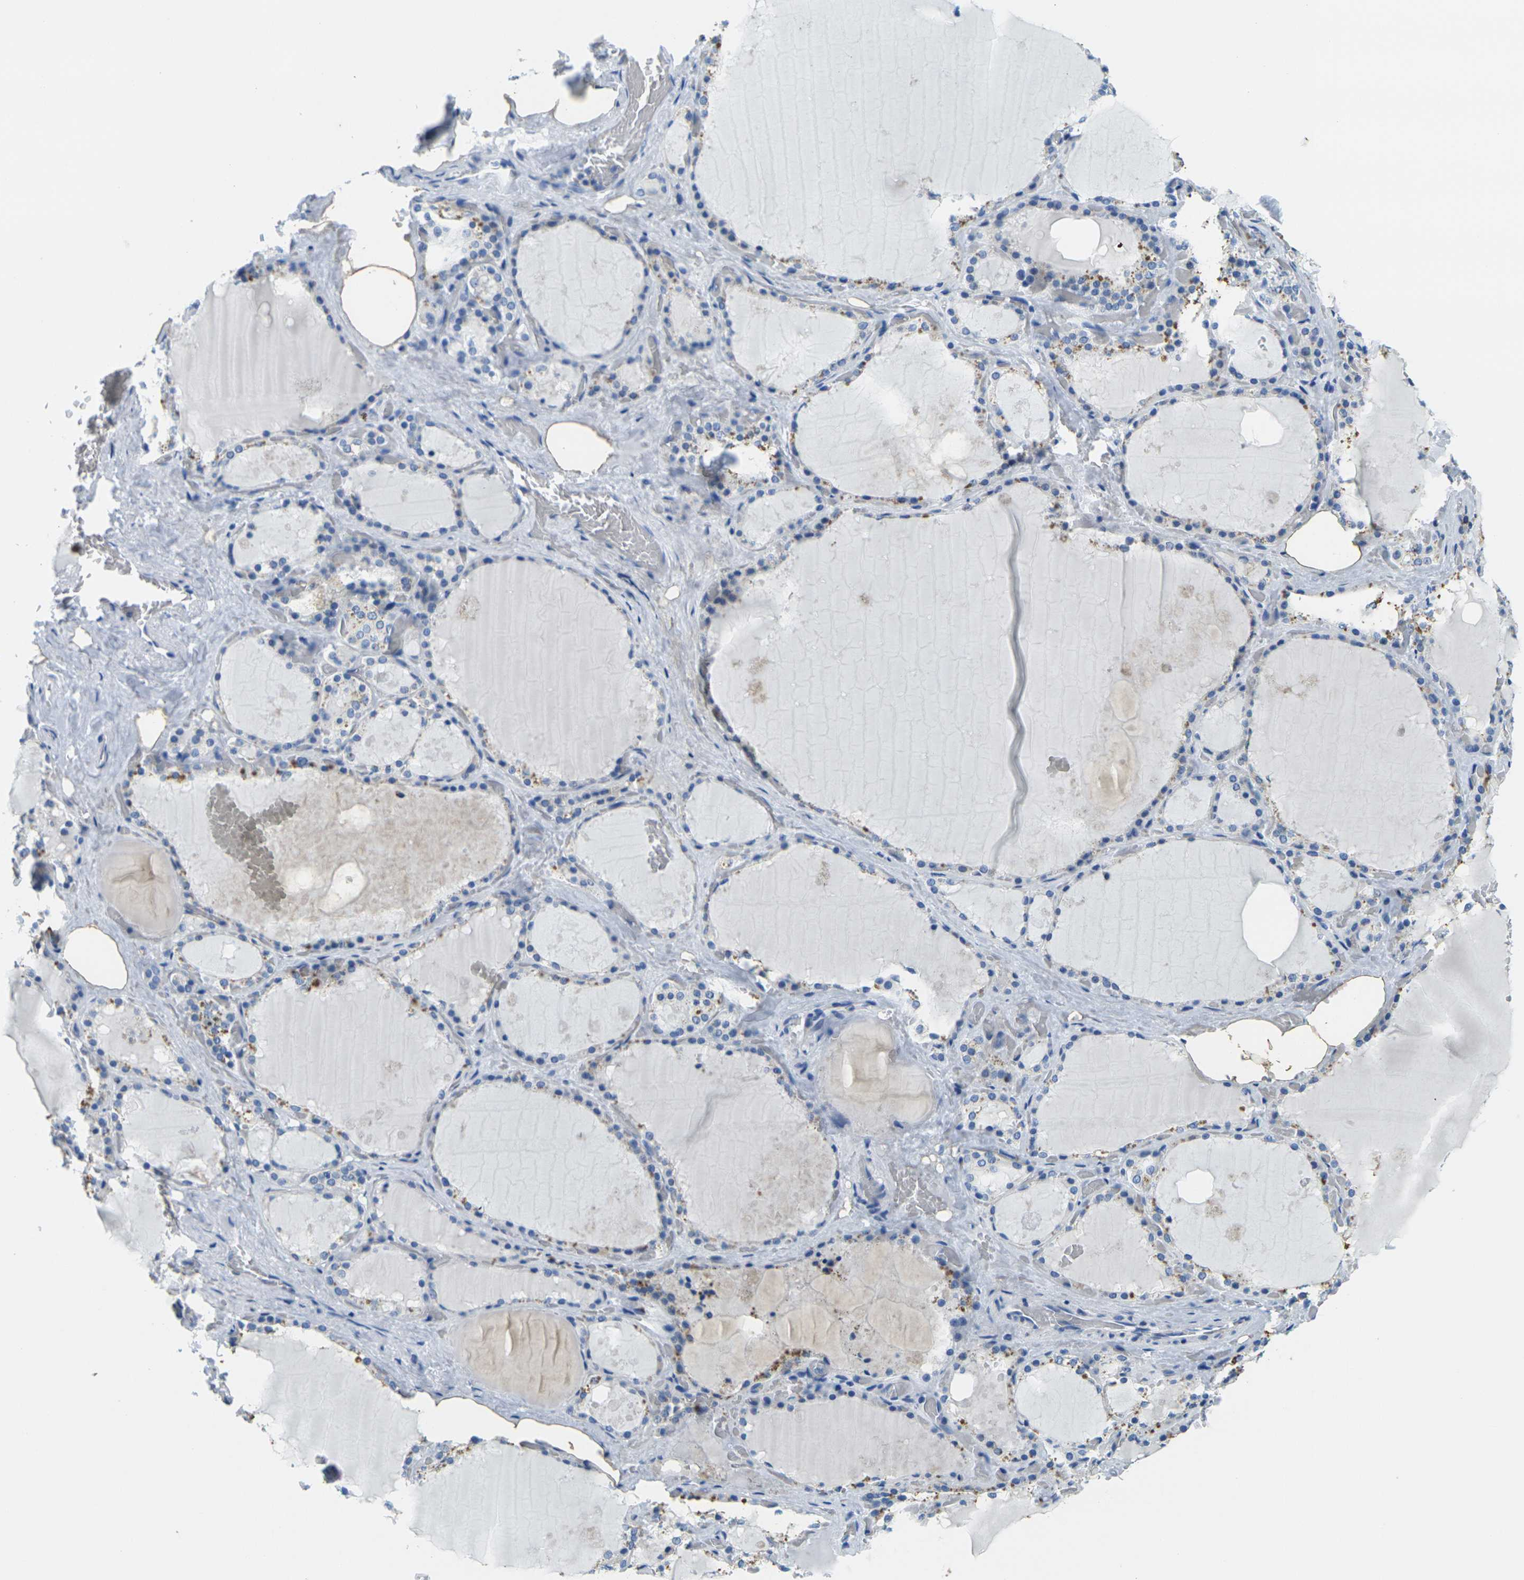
{"staining": {"intensity": "moderate", "quantity": "<25%", "location": "cytoplasmic/membranous"}, "tissue": "thyroid gland", "cell_type": "Glandular cells", "image_type": "normal", "snomed": [{"axis": "morphology", "description": "Normal tissue, NOS"}, {"axis": "topography", "description": "Thyroid gland"}], "caption": "DAB (3,3'-diaminobenzidine) immunohistochemical staining of benign human thyroid gland shows moderate cytoplasmic/membranous protein staining in about <25% of glandular cells. (DAB (3,3'-diaminobenzidine) IHC with brightfield microscopy, high magnification).", "gene": "FAM3D", "patient": {"sex": "male", "age": 61}}